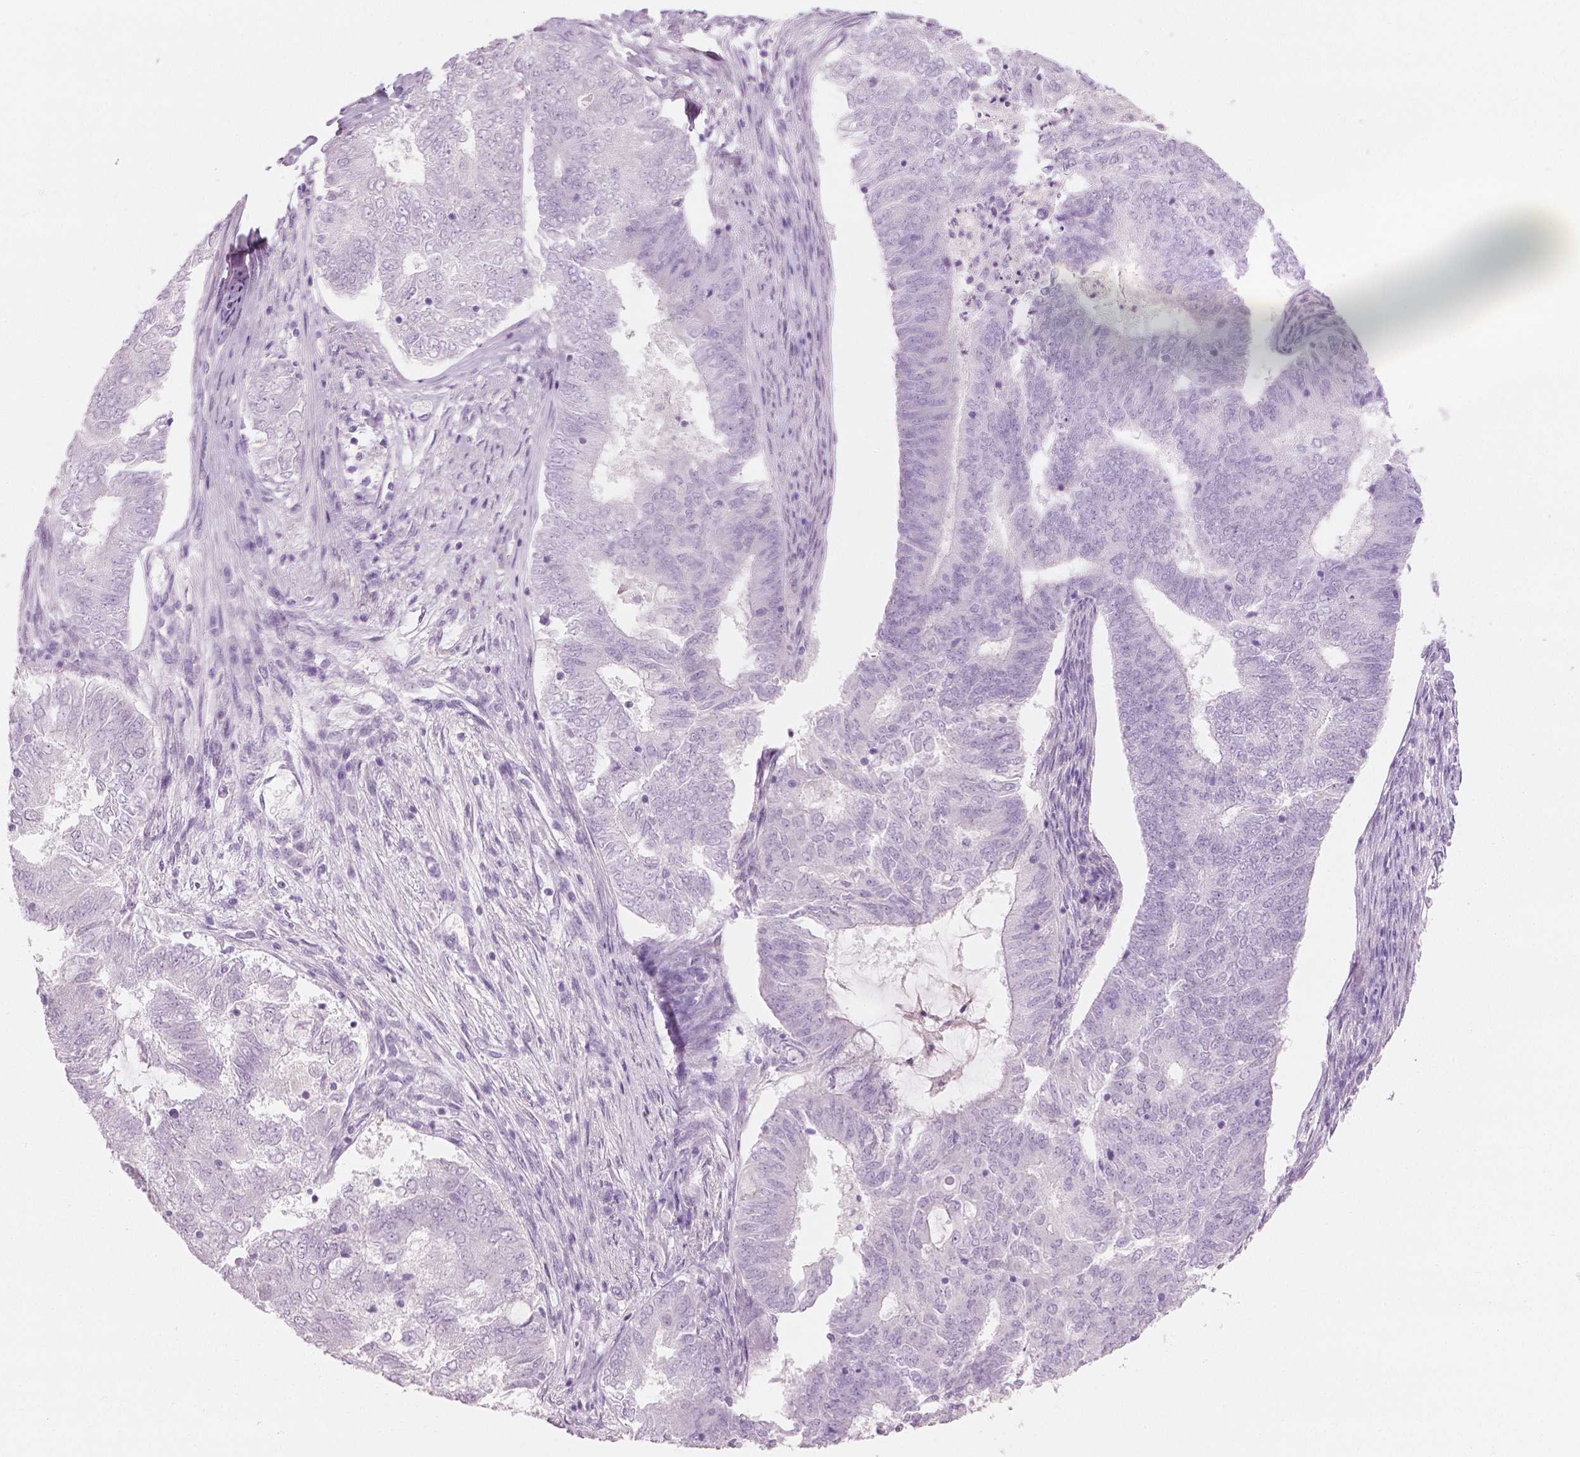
{"staining": {"intensity": "negative", "quantity": "none", "location": "none"}, "tissue": "endometrial cancer", "cell_type": "Tumor cells", "image_type": "cancer", "snomed": [{"axis": "morphology", "description": "Adenocarcinoma, NOS"}, {"axis": "topography", "description": "Endometrium"}], "caption": "IHC photomicrograph of neoplastic tissue: endometrial cancer (adenocarcinoma) stained with DAB exhibits no significant protein positivity in tumor cells.", "gene": "PLIN4", "patient": {"sex": "female", "age": 62}}